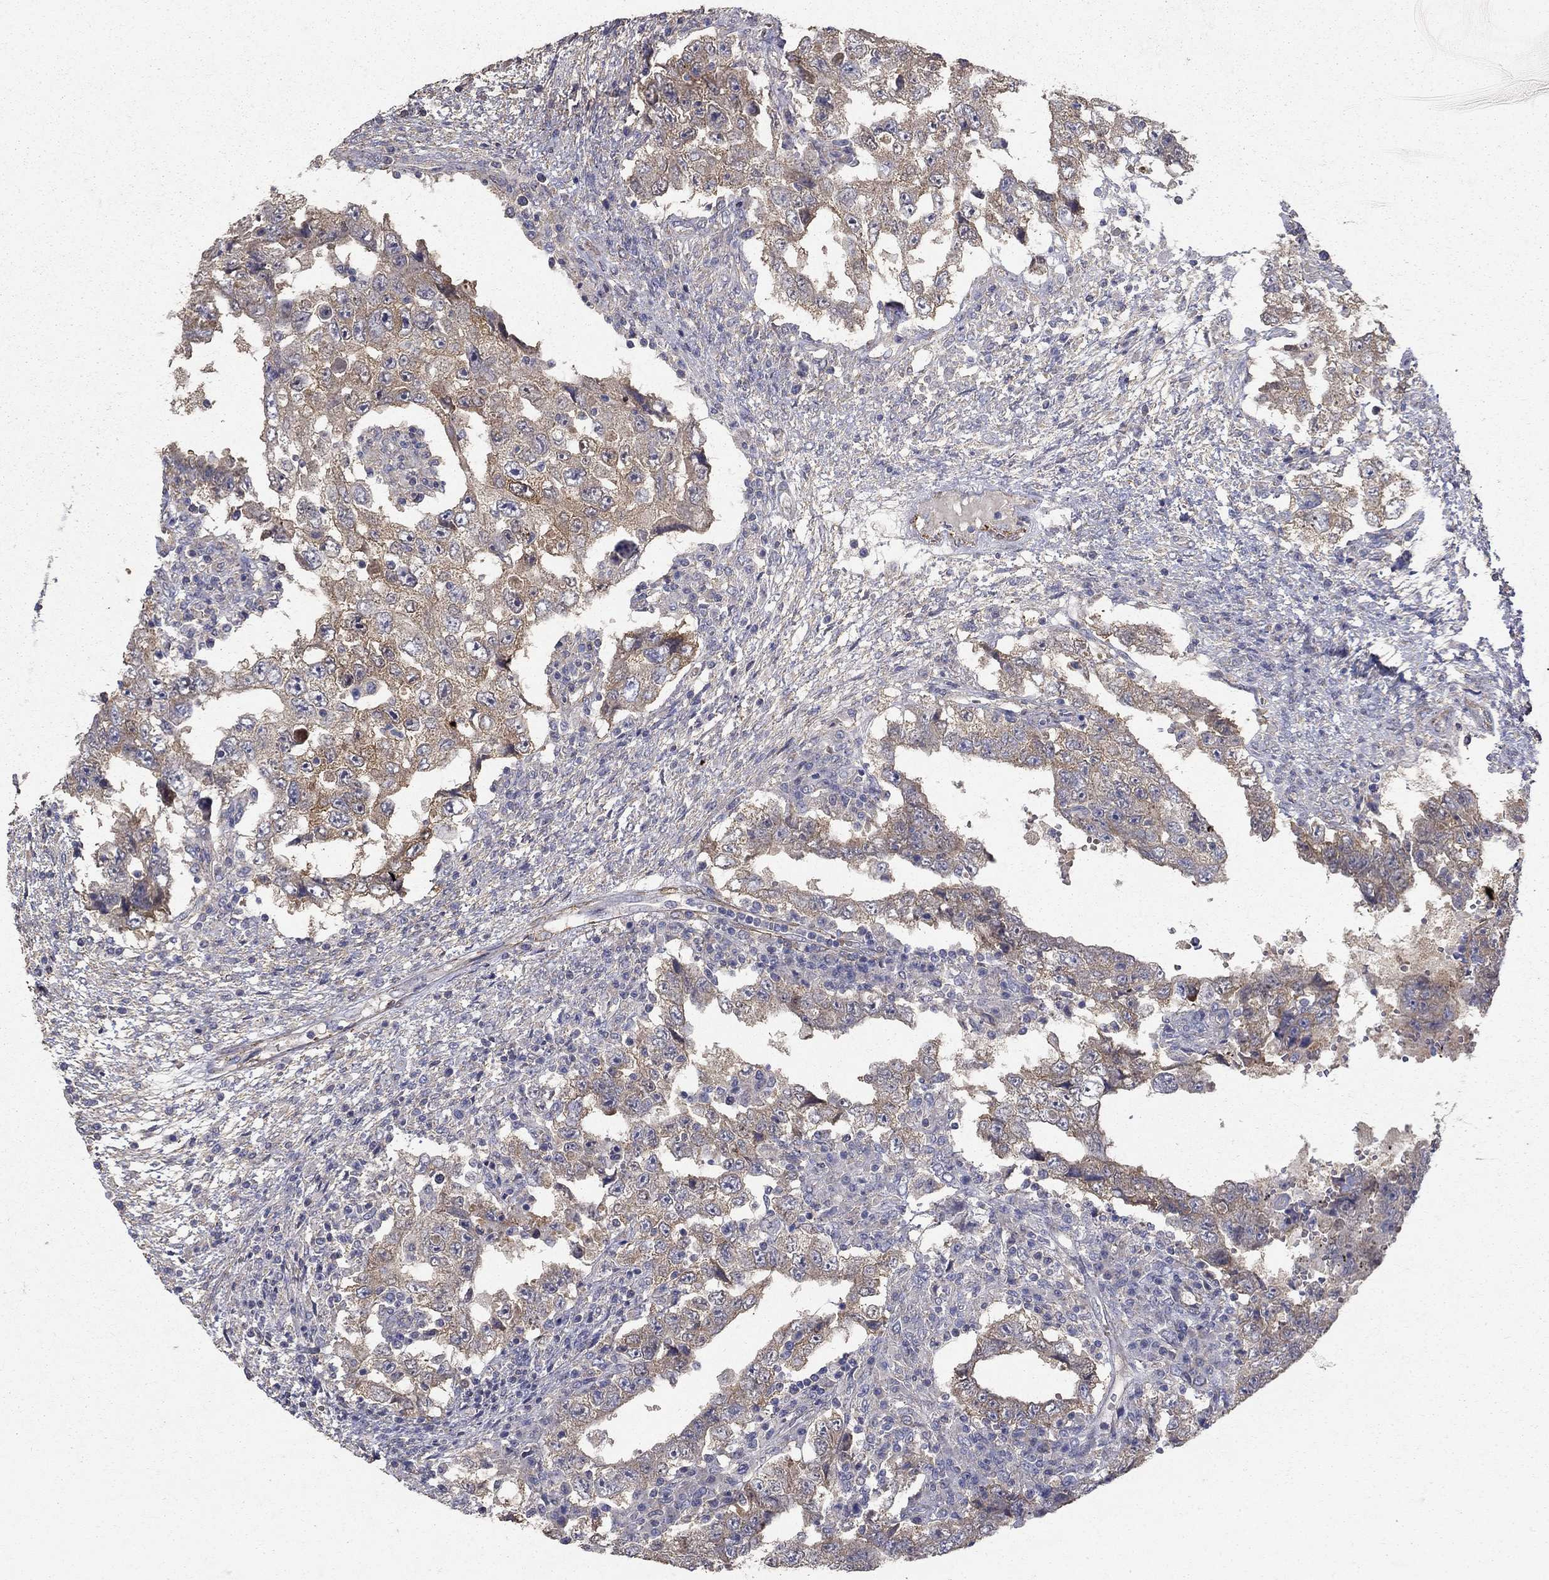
{"staining": {"intensity": "moderate", "quantity": "25%-75%", "location": "cytoplasmic/membranous"}, "tissue": "testis cancer", "cell_type": "Tumor cells", "image_type": "cancer", "snomed": [{"axis": "morphology", "description": "Carcinoma, Embryonal, NOS"}, {"axis": "topography", "description": "Testis"}], "caption": "IHC of human embryonal carcinoma (testis) demonstrates medium levels of moderate cytoplasmic/membranous staining in approximately 25%-75% of tumor cells.", "gene": "MPP2", "patient": {"sex": "male", "age": 26}}